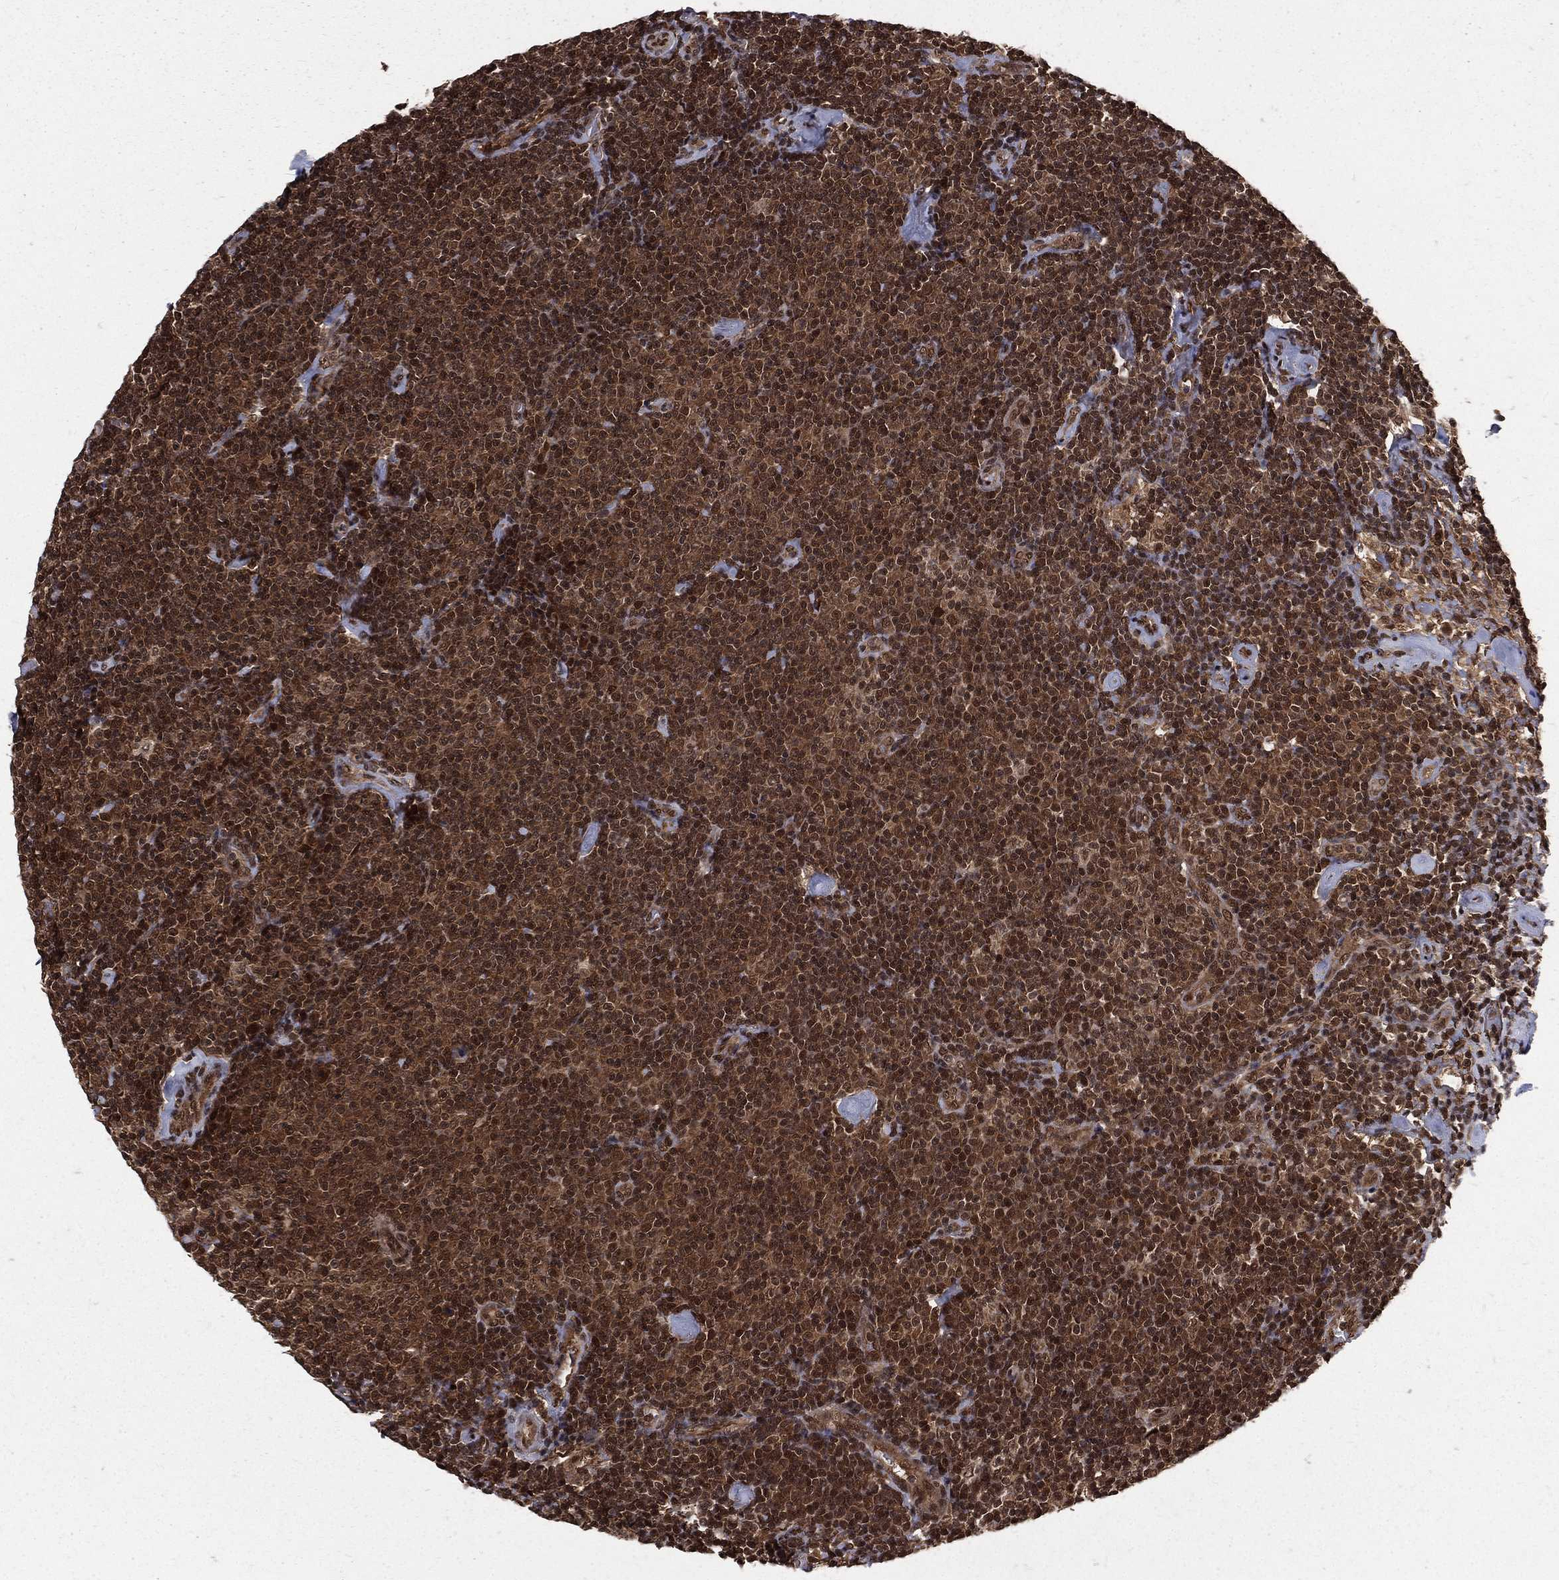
{"staining": {"intensity": "moderate", "quantity": ">75%", "location": "cytoplasmic/membranous,nuclear"}, "tissue": "lymphoma", "cell_type": "Tumor cells", "image_type": "cancer", "snomed": [{"axis": "morphology", "description": "Malignant lymphoma, non-Hodgkin's type, Low grade"}, {"axis": "topography", "description": "Lymph node"}], "caption": "Moderate cytoplasmic/membranous and nuclear expression is identified in approximately >75% of tumor cells in low-grade malignant lymphoma, non-Hodgkin's type.", "gene": "COPS4", "patient": {"sex": "male", "age": 81}}